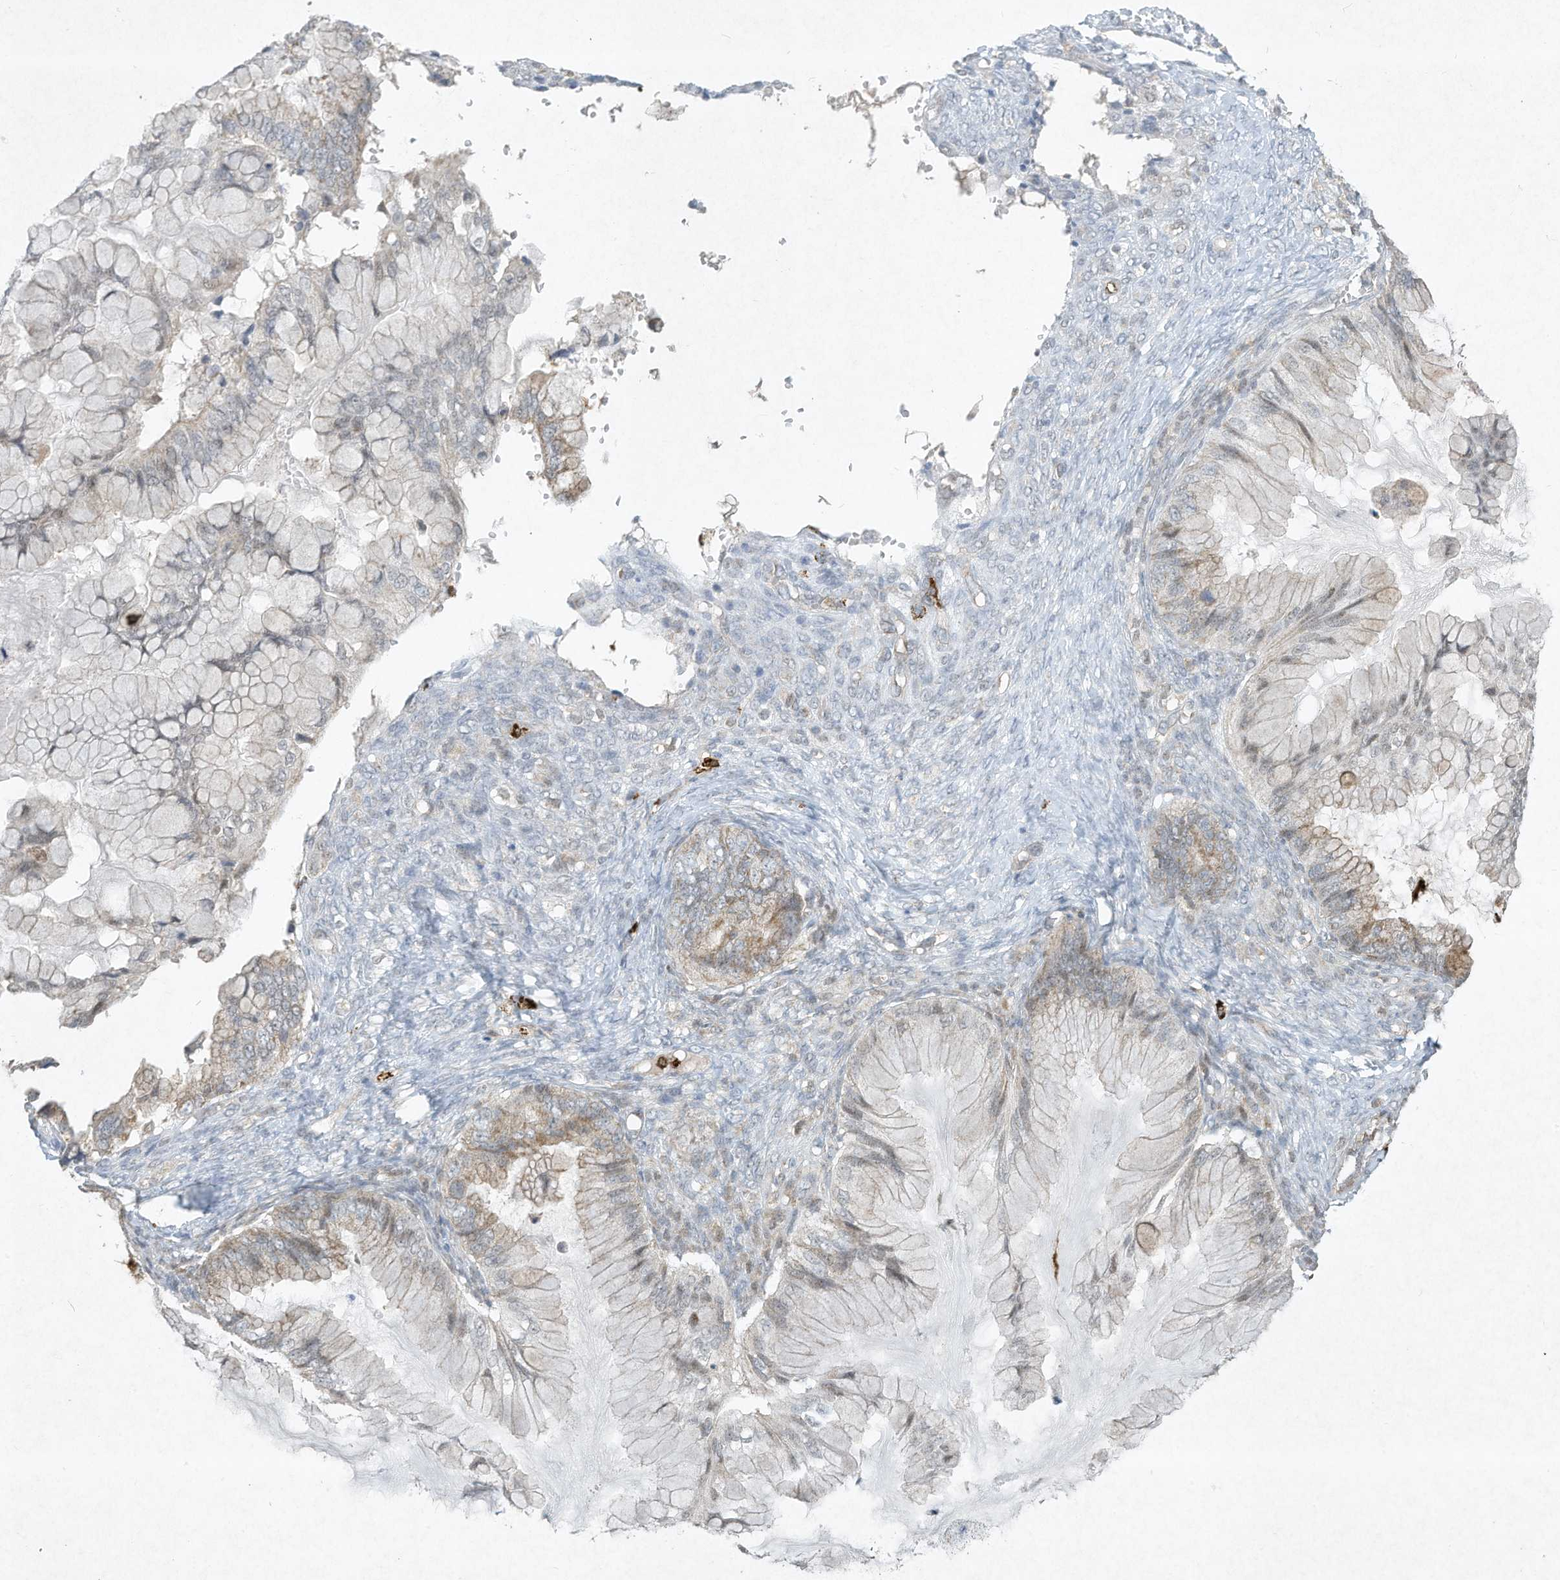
{"staining": {"intensity": "weak", "quantity": "25%-75%", "location": "cytoplasmic/membranous"}, "tissue": "ovarian cancer", "cell_type": "Tumor cells", "image_type": "cancer", "snomed": [{"axis": "morphology", "description": "Cystadenocarcinoma, mucinous, NOS"}, {"axis": "topography", "description": "Ovary"}], "caption": "Brown immunohistochemical staining in human ovarian mucinous cystadenocarcinoma displays weak cytoplasmic/membranous positivity in about 25%-75% of tumor cells.", "gene": "CHRNA4", "patient": {"sex": "female", "age": 36}}